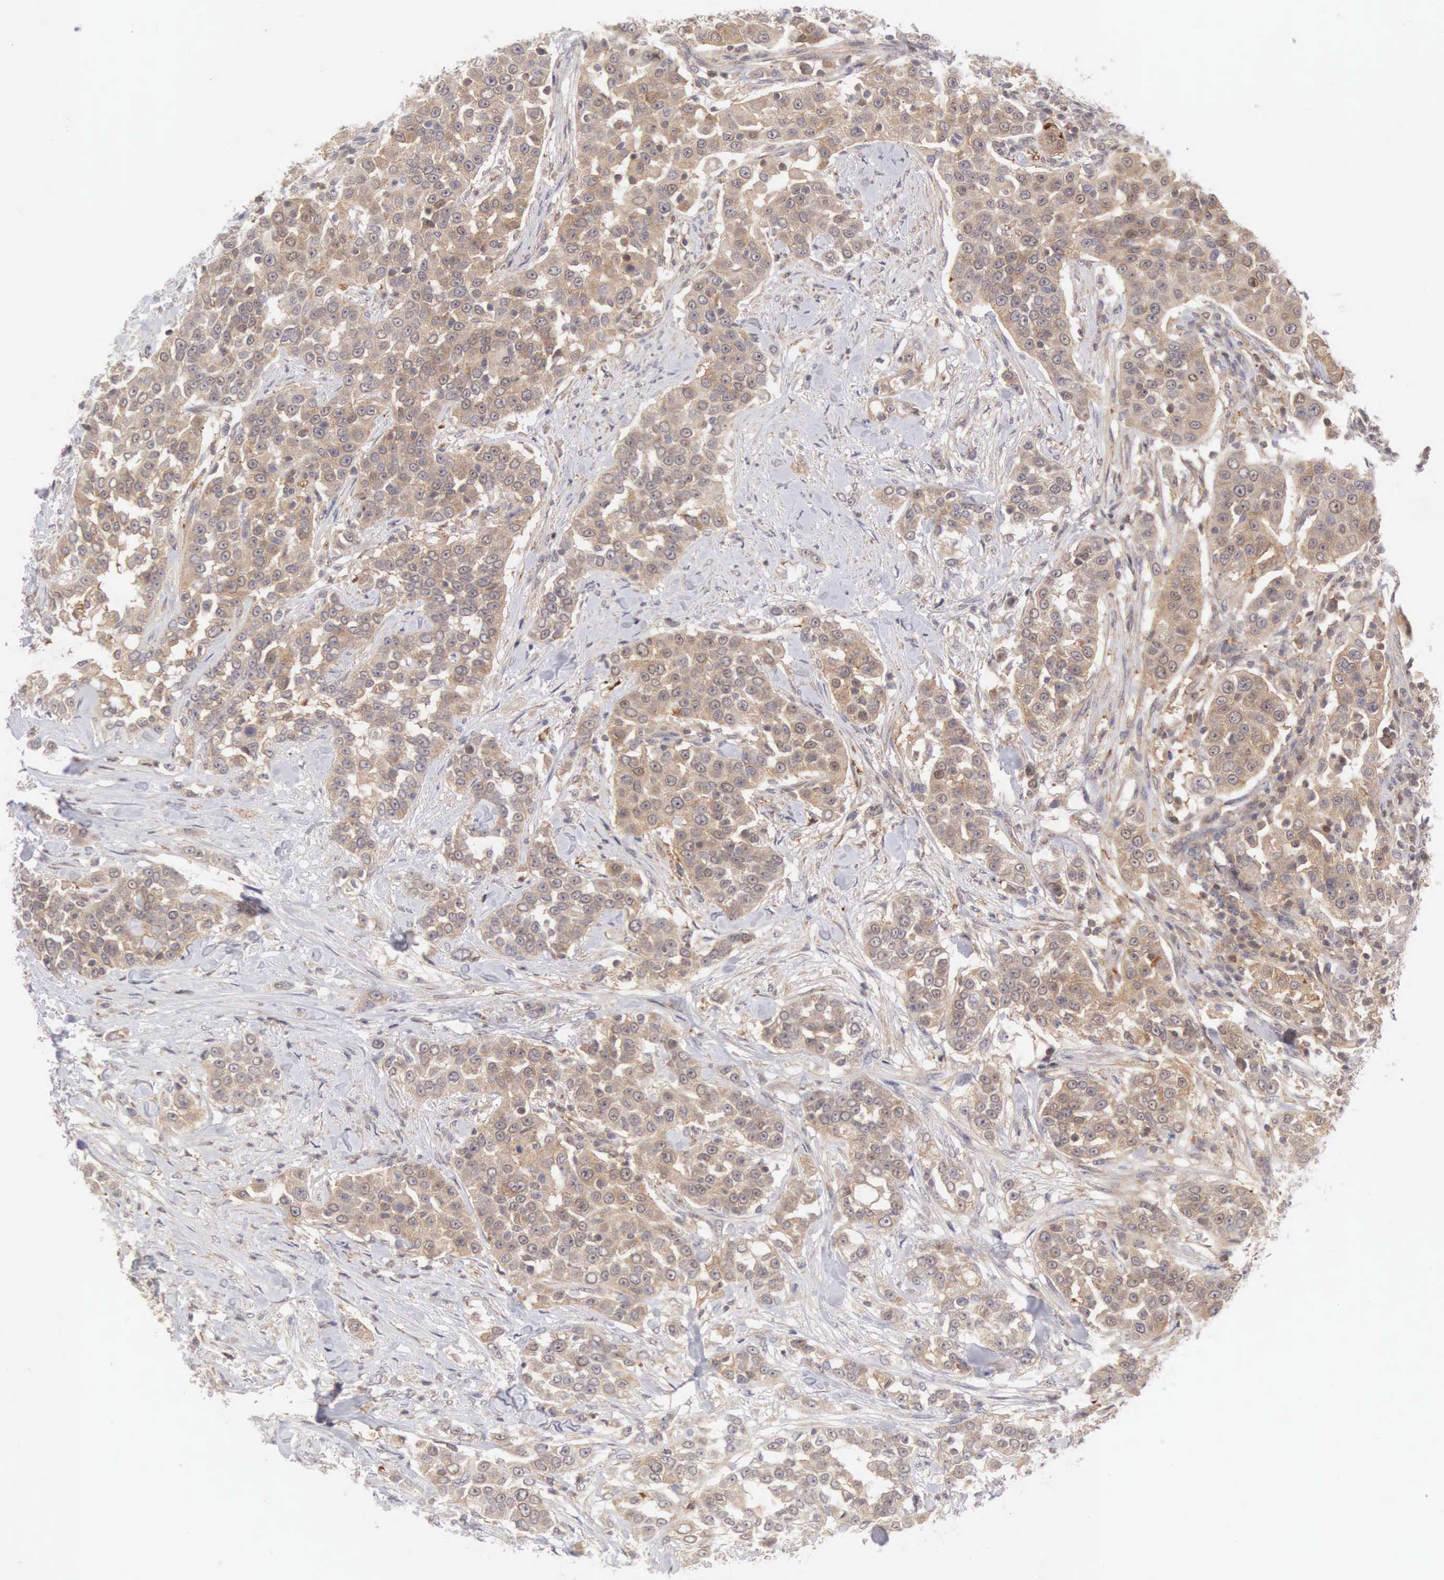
{"staining": {"intensity": "weak", "quantity": ">75%", "location": "cytoplasmic/membranous"}, "tissue": "urothelial cancer", "cell_type": "Tumor cells", "image_type": "cancer", "snomed": [{"axis": "morphology", "description": "Urothelial carcinoma, High grade"}, {"axis": "topography", "description": "Urinary bladder"}], "caption": "High-grade urothelial carcinoma was stained to show a protein in brown. There is low levels of weak cytoplasmic/membranous expression in approximately >75% of tumor cells. Nuclei are stained in blue.", "gene": "CD1A", "patient": {"sex": "female", "age": 80}}